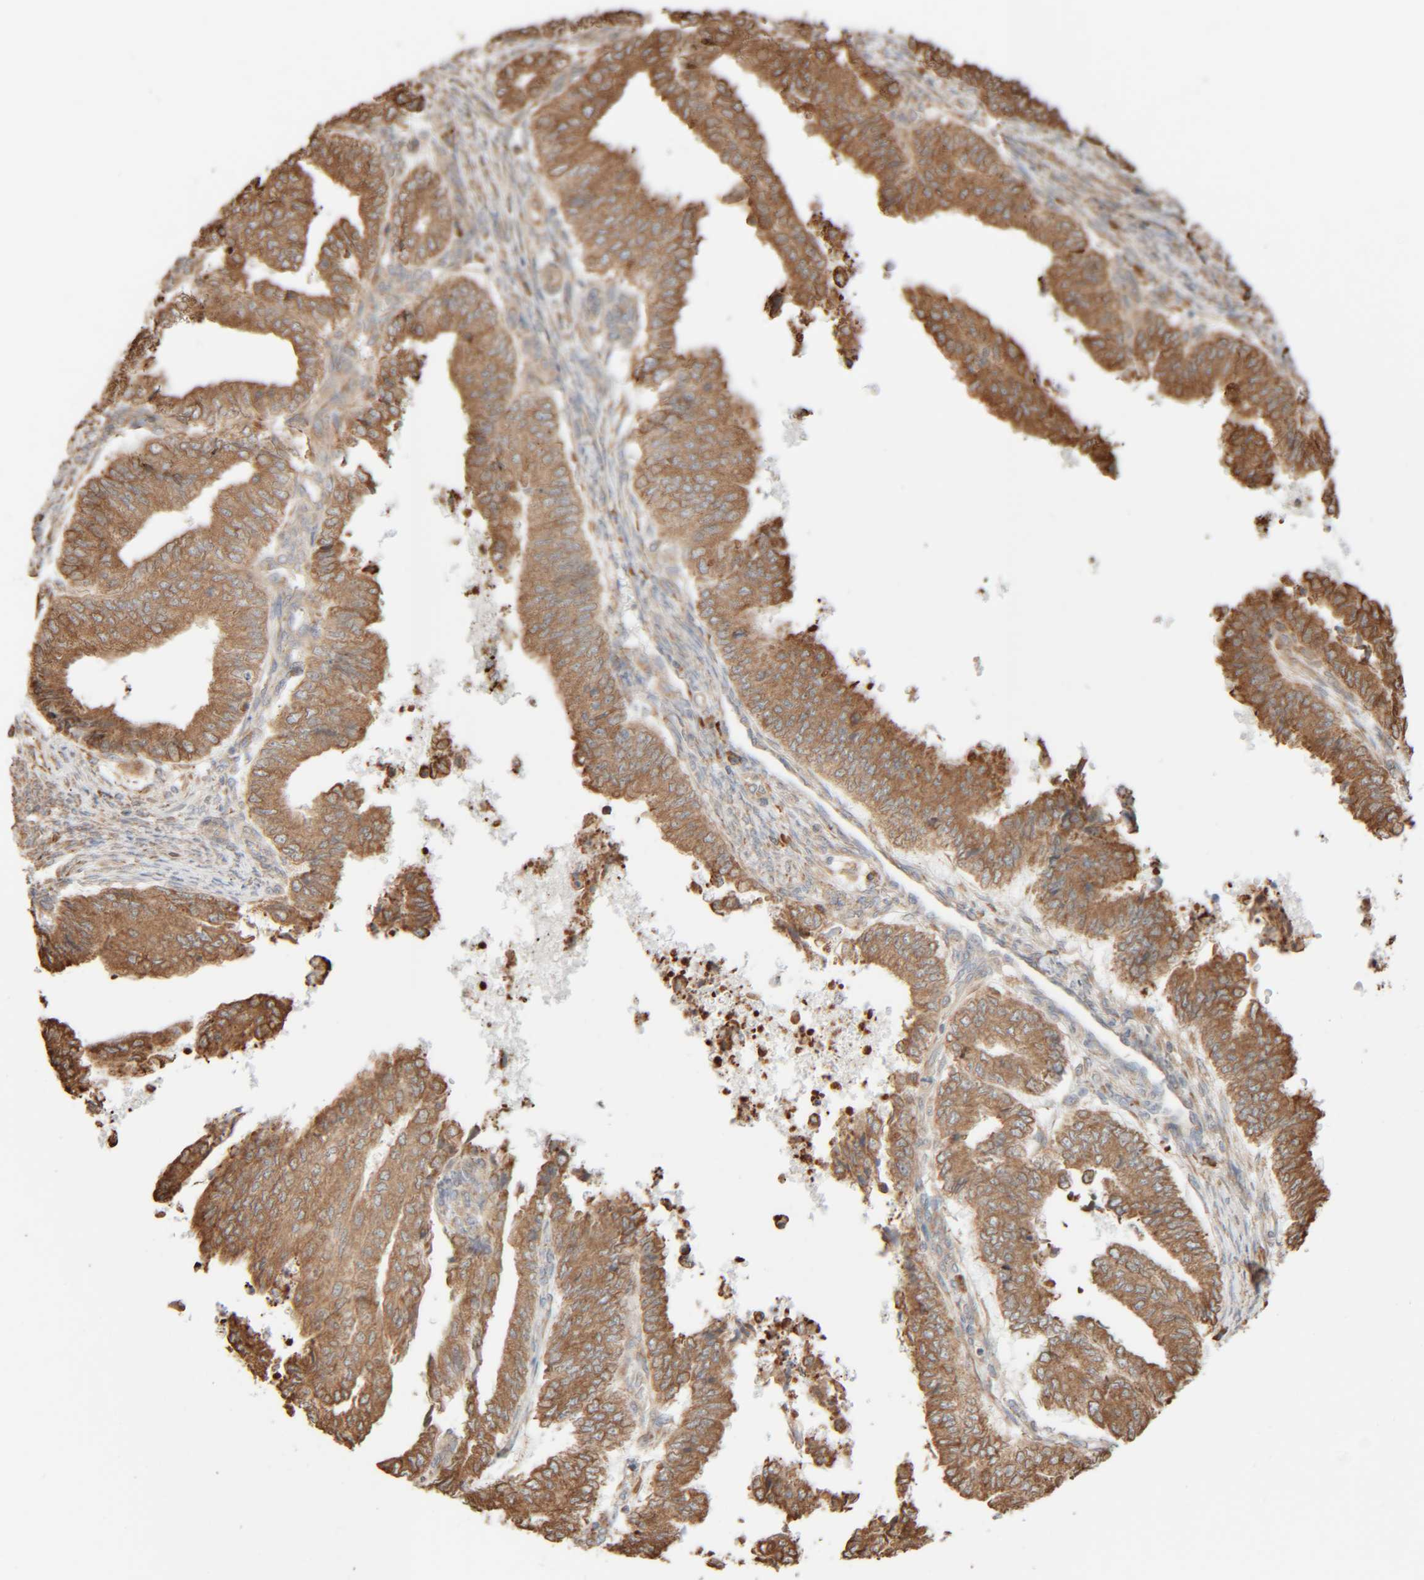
{"staining": {"intensity": "moderate", "quantity": ">75%", "location": "cytoplasmic/membranous"}, "tissue": "endometrial cancer", "cell_type": "Tumor cells", "image_type": "cancer", "snomed": [{"axis": "morphology", "description": "Polyp, NOS"}, {"axis": "morphology", "description": "Adenocarcinoma, NOS"}, {"axis": "morphology", "description": "Adenoma, NOS"}, {"axis": "topography", "description": "Endometrium"}], "caption": "Immunohistochemistry micrograph of neoplastic tissue: human endometrial cancer stained using immunohistochemistry displays medium levels of moderate protein expression localized specifically in the cytoplasmic/membranous of tumor cells, appearing as a cytoplasmic/membranous brown color.", "gene": "INTS1", "patient": {"sex": "female", "age": 79}}